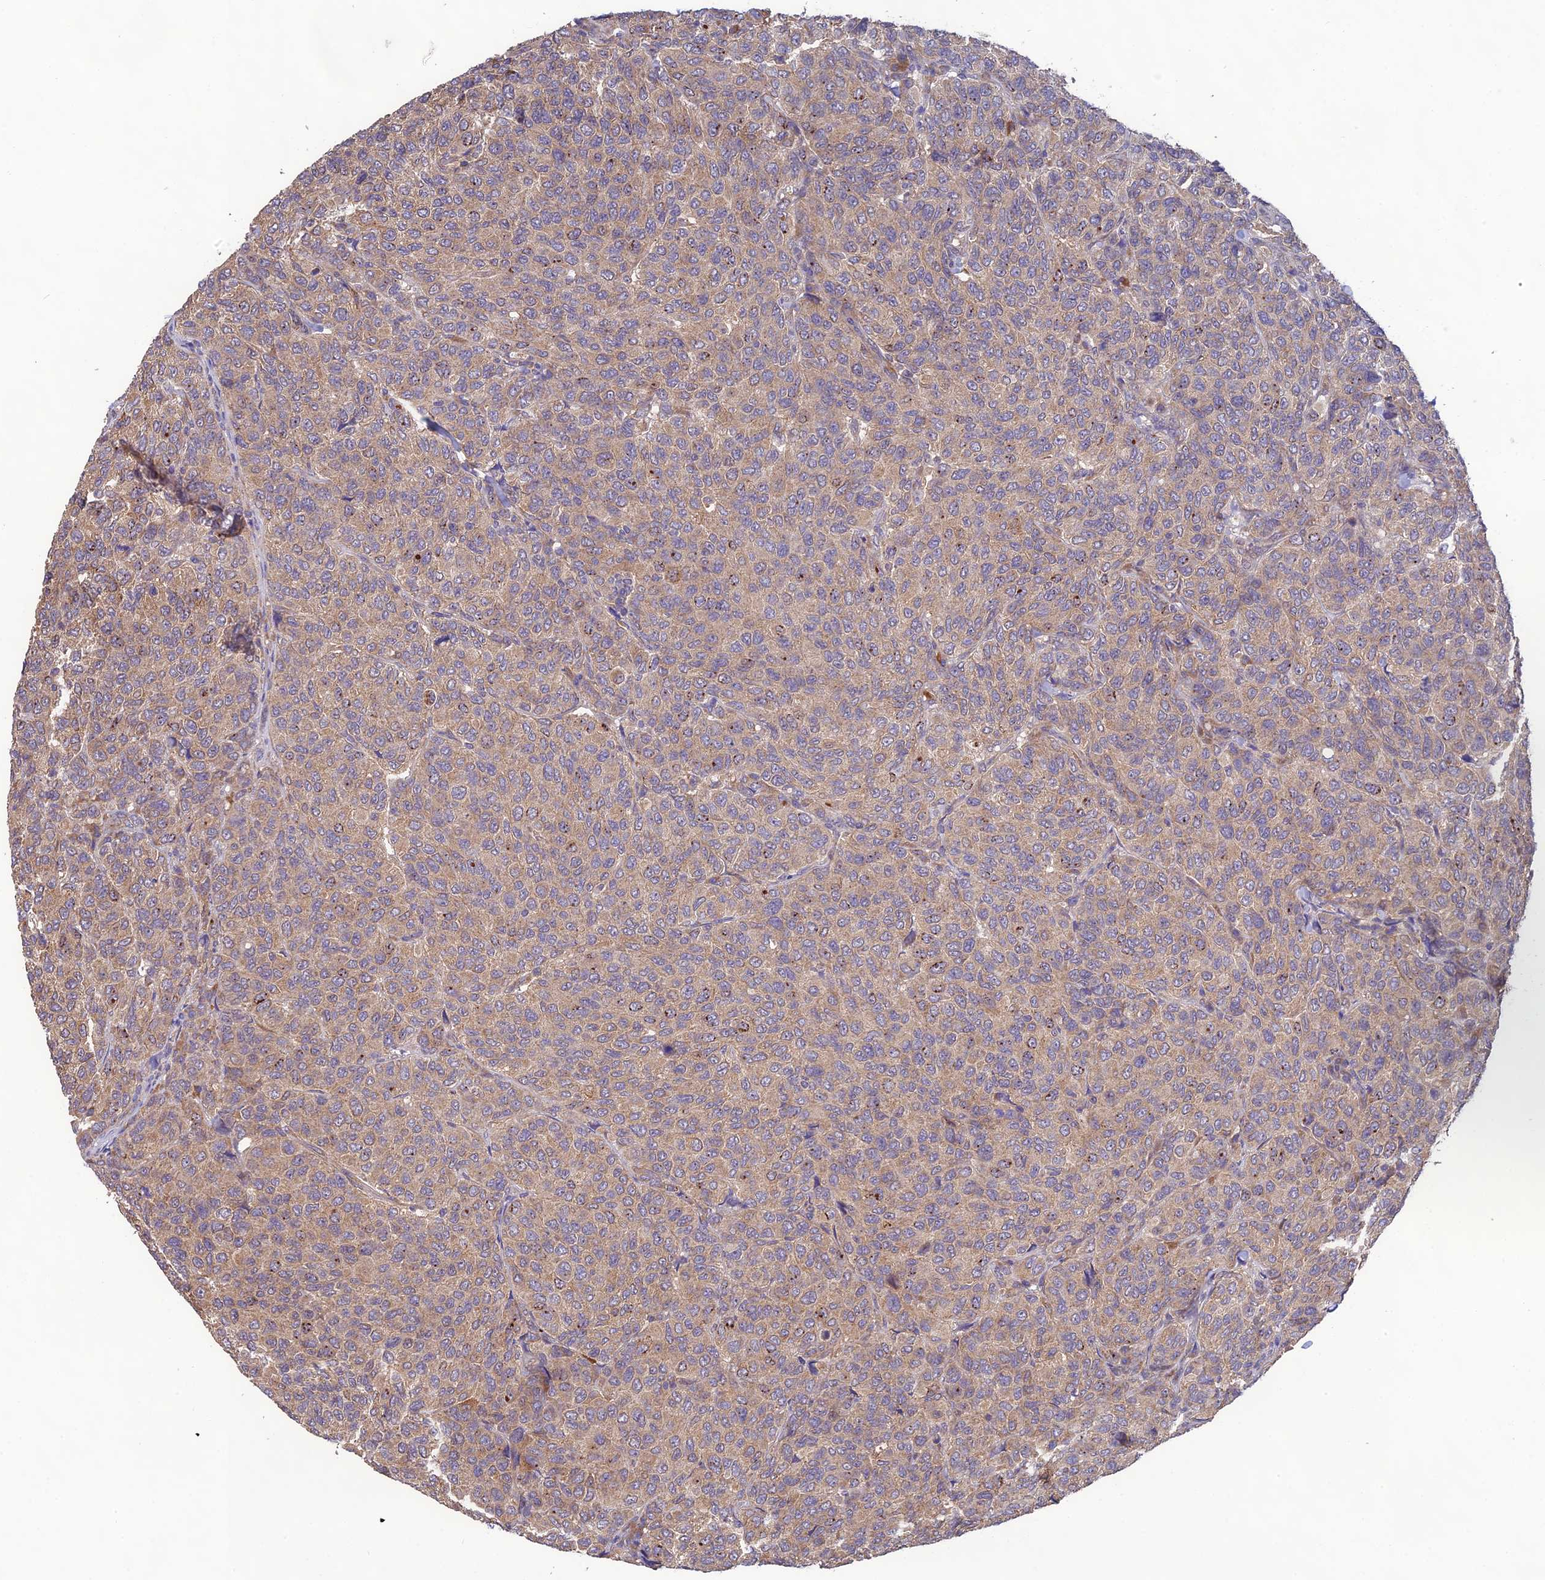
{"staining": {"intensity": "moderate", "quantity": ">75%", "location": "cytoplasmic/membranous"}, "tissue": "breast cancer", "cell_type": "Tumor cells", "image_type": "cancer", "snomed": [{"axis": "morphology", "description": "Duct carcinoma"}, {"axis": "topography", "description": "Breast"}], "caption": "Breast invasive ductal carcinoma stained with immunohistochemistry (IHC) demonstrates moderate cytoplasmic/membranous staining in approximately >75% of tumor cells. (DAB (3,3'-diaminobenzidine) = brown stain, brightfield microscopy at high magnification).", "gene": "MRNIP", "patient": {"sex": "female", "age": 55}}